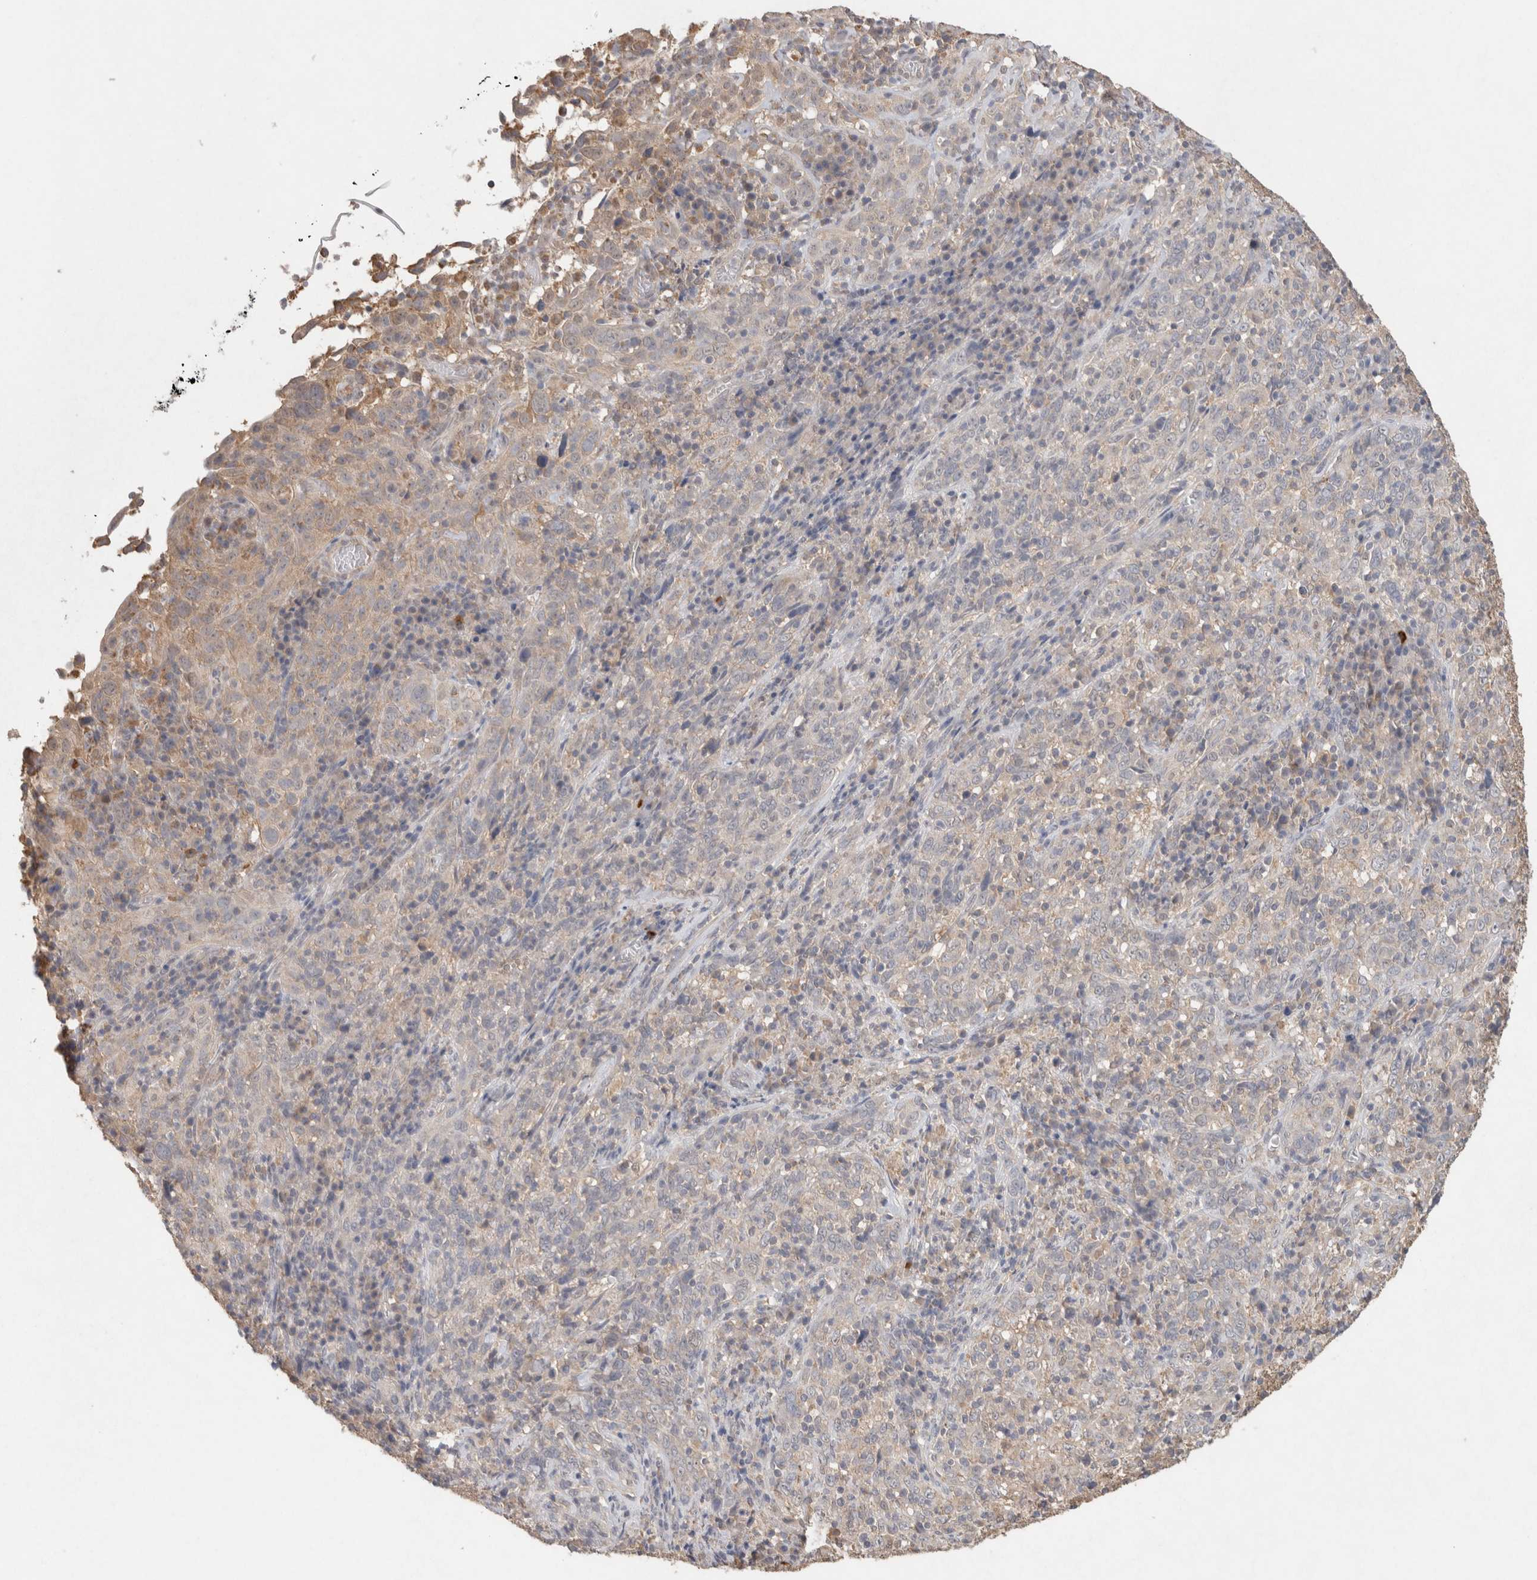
{"staining": {"intensity": "weak", "quantity": "25%-75%", "location": "cytoplasmic/membranous"}, "tissue": "cervical cancer", "cell_type": "Tumor cells", "image_type": "cancer", "snomed": [{"axis": "morphology", "description": "Squamous cell carcinoma, NOS"}, {"axis": "topography", "description": "Cervix"}], "caption": "Protein staining by IHC demonstrates weak cytoplasmic/membranous positivity in approximately 25%-75% of tumor cells in cervical cancer (squamous cell carcinoma). (DAB (3,3'-diaminobenzidine) = brown stain, brightfield microscopy at high magnification).", "gene": "RAB14", "patient": {"sex": "female", "age": 46}}